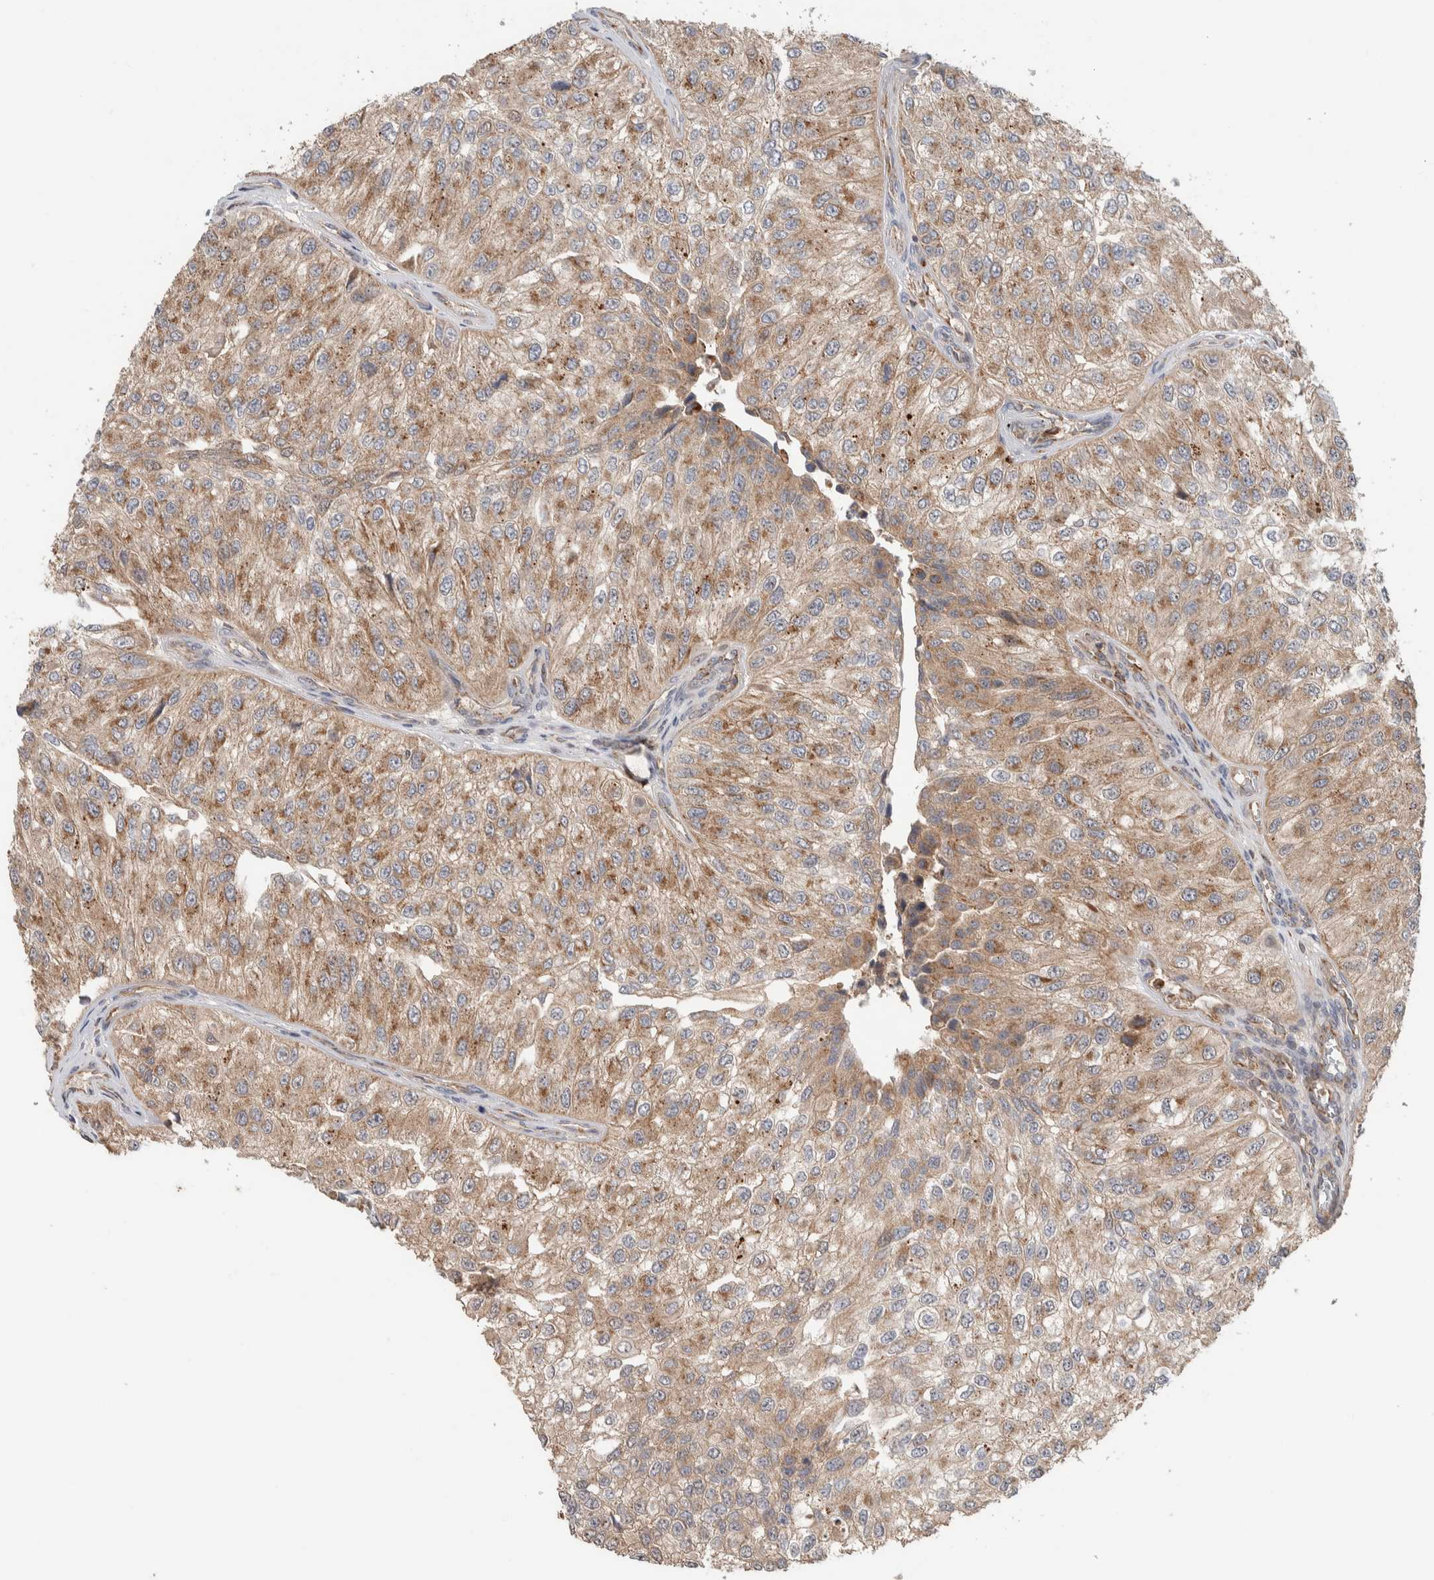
{"staining": {"intensity": "moderate", "quantity": ">75%", "location": "cytoplasmic/membranous"}, "tissue": "urothelial cancer", "cell_type": "Tumor cells", "image_type": "cancer", "snomed": [{"axis": "morphology", "description": "Urothelial carcinoma, High grade"}, {"axis": "topography", "description": "Kidney"}, {"axis": "topography", "description": "Urinary bladder"}], "caption": "Immunohistochemical staining of human high-grade urothelial carcinoma exhibits medium levels of moderate cytoplasmic/membranous protein positivity in about >75% of tumor cells.", "gene": "VPS53", "patient": {"sex": "male", "age": 77}}